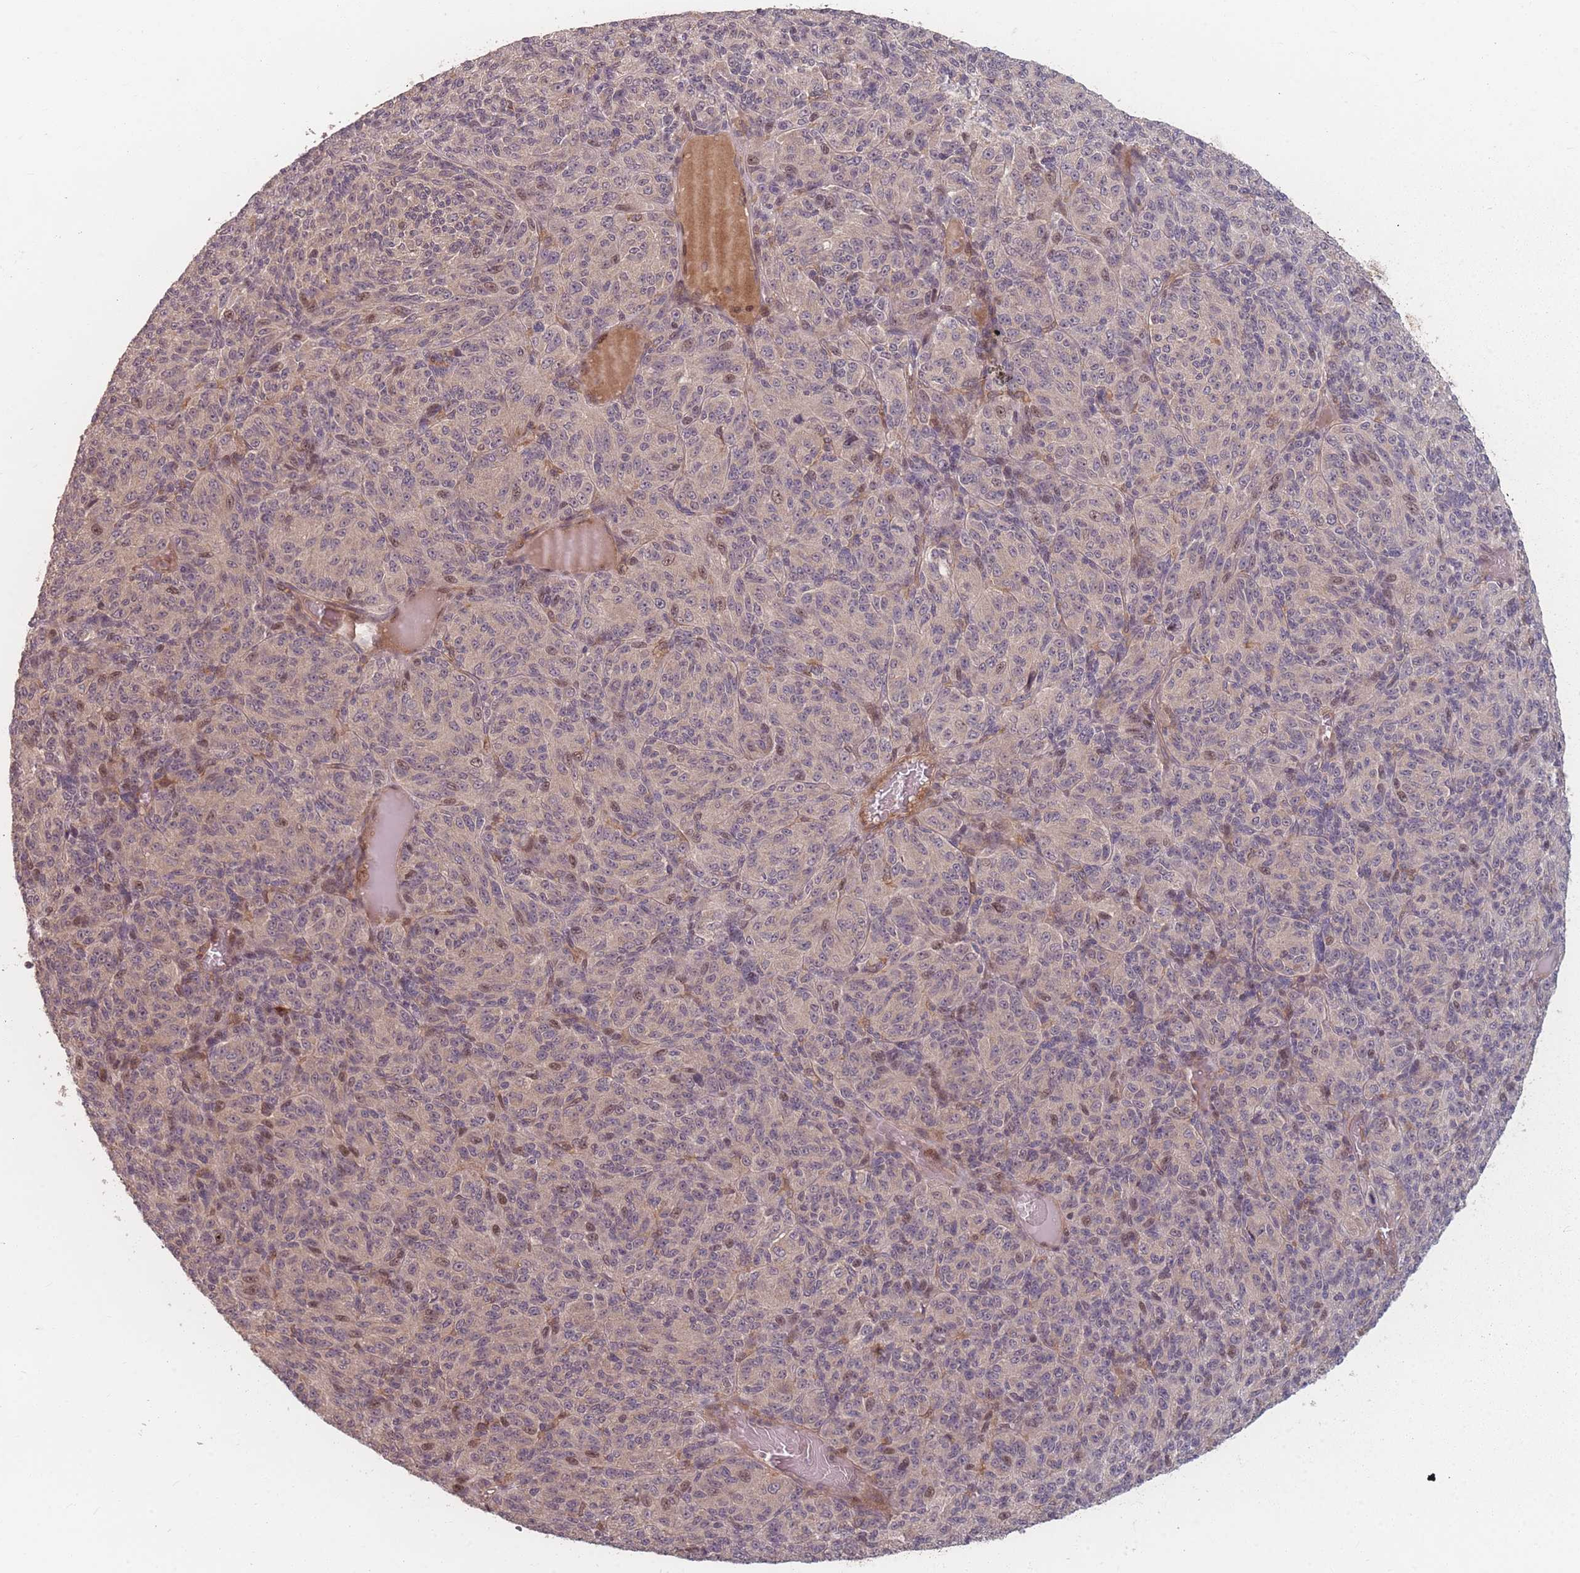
{"staining": {"intensity": "weak", "quantity": "<25%", "location": "nuclear"}, "tissue": "melanoma", "cell_type": "Tumor cells", "image_type": "cancer", "snomed": [{"axis": "morphology", "description": "Malignant melanoma, Metastatic site"}, {"axis": "topography", "description": "Brain"}], "caption": "Photomicrograph shows no significant protein expression in tumor cells of malignant melanoma (metastatic site).", "gene": "HAGH", "patient": {"sex": "female", "age": 56}}